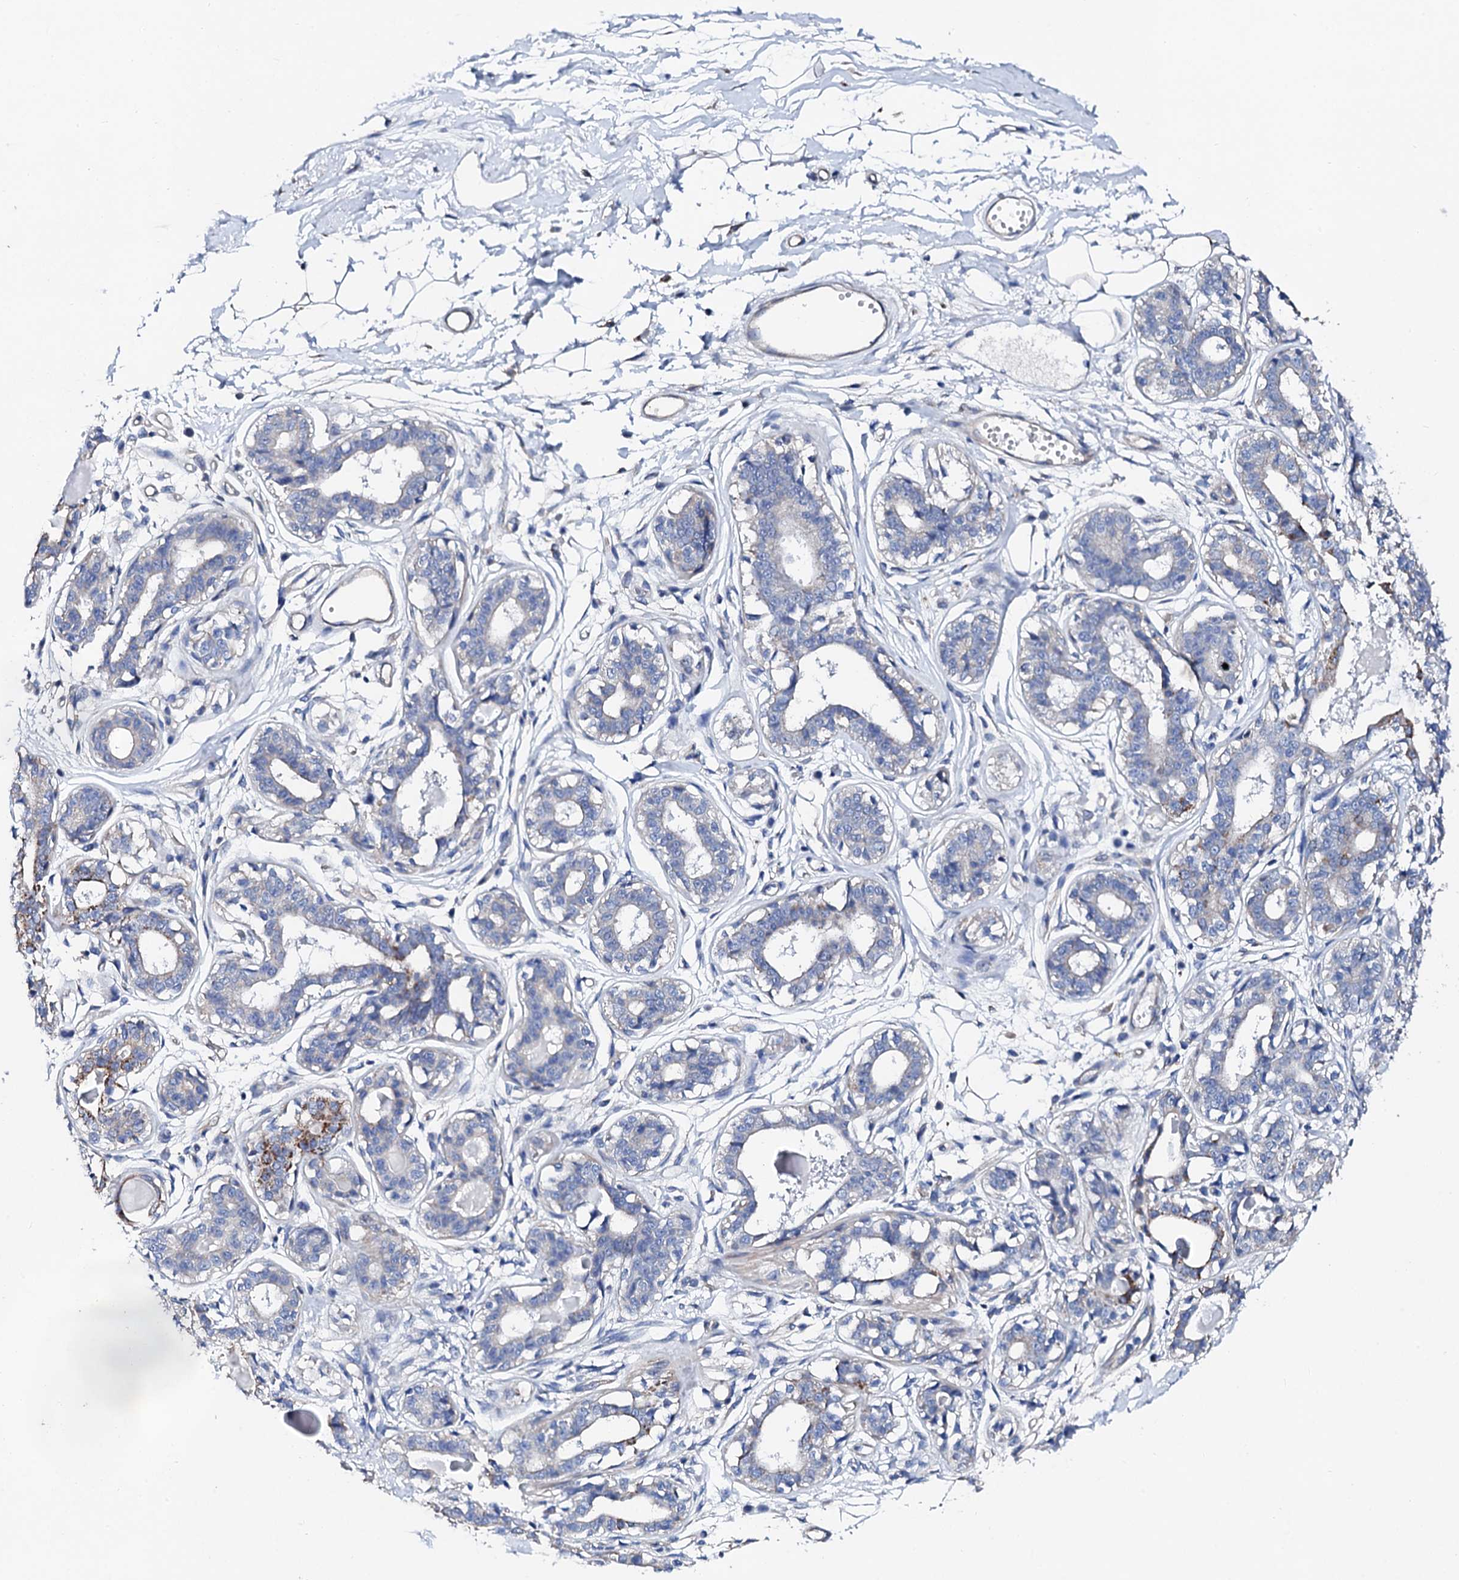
{"staining": {"intensity": "negative", "quantity": "none", "location": "none"}, "tissue": "breast", "cell_type": "Adipocytes", "image_type": "normal", "snomed": [{"axis": "morphology", "description": "Normal tissue, NOS"}, {"axis": "topography", "description": "Breast"}], "caption": "Immunohistochemistry (IHC) histopathology image of unremarkable breast: human breast stained with DAB (3,3'-diaminobenzidine) exhibits no significant protein staining in adipocytes. (Brightfield microscopy of DAB immunohistochemistry (IHC) at high magnification).", "gene": "KLHL32", "patient": {"sex": "female", "age": 45}}